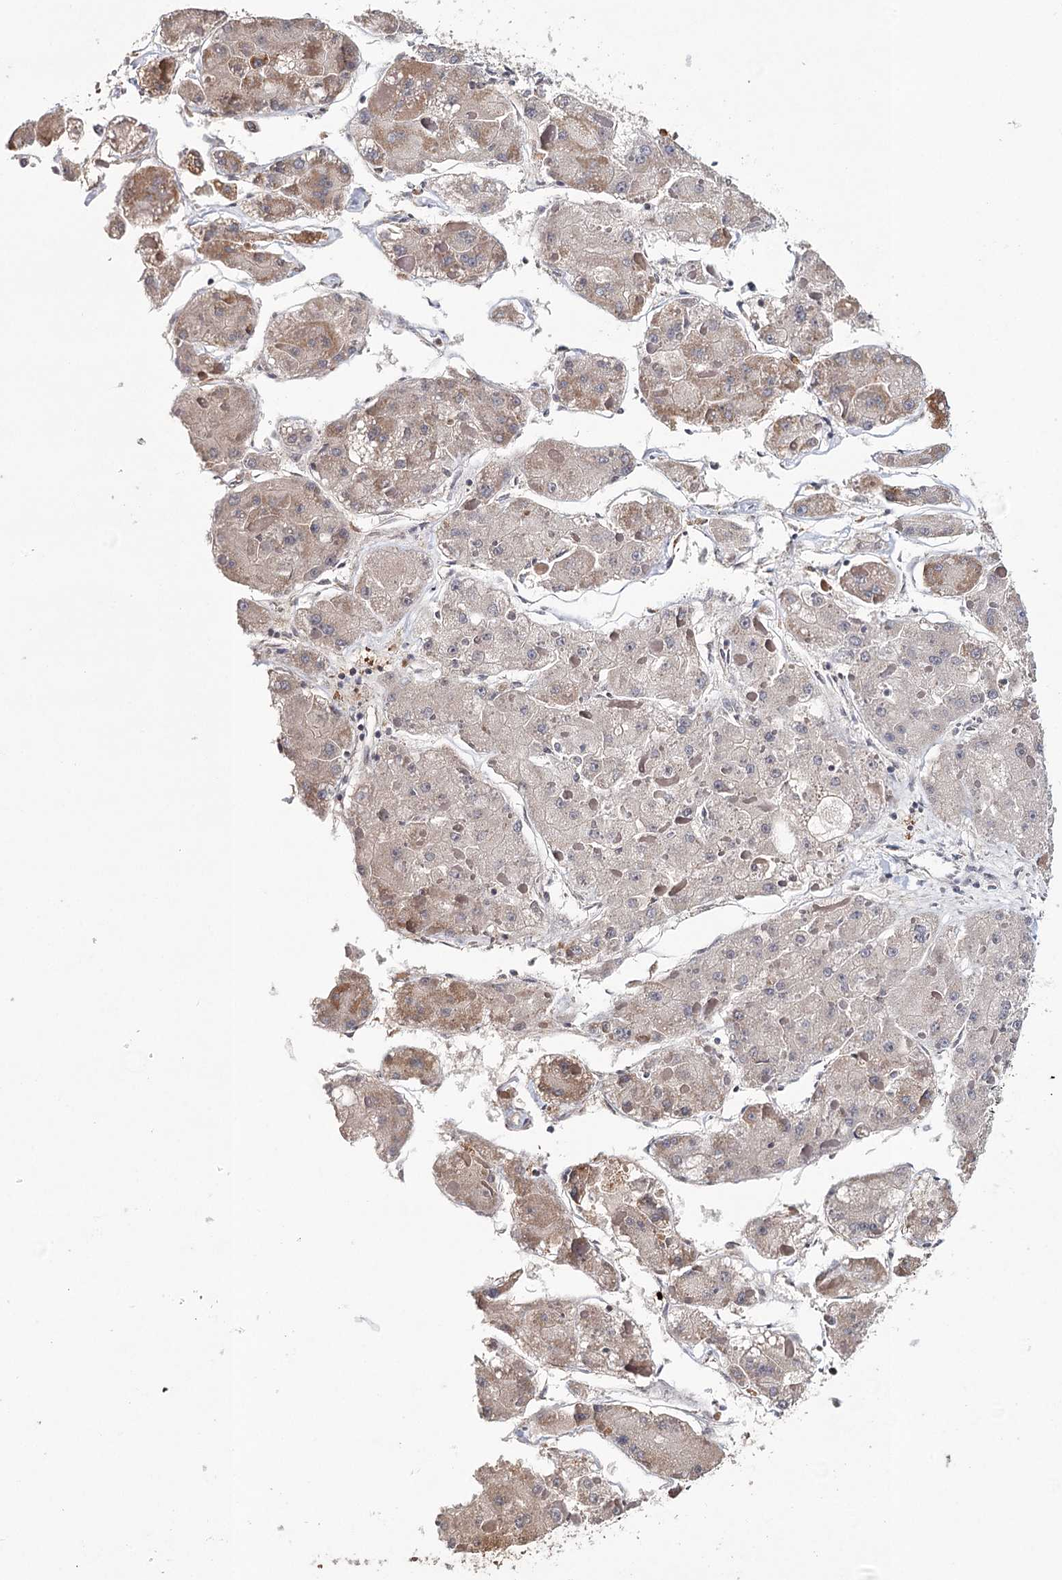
{"staining": {"intensity": "moderate", "quantity": "25%-75%", "location": "cytoplasmic/membranous"}, "tissue": "liver cancer", "cell_type": "Tumor cells", "image_type": "cancer", "snomed": [{"axis": "morphology", "description": "Carcinoma, Hepatocellular, NOS"}, {"axis": "topography", "description": "Liver"}], "caption": "High-magnification brightfield microscopy of liver cancer (hepatocellular carcinoma) stained with DAB (3,3'-diaminobenzidine) (brown) and counterstained with hematoxylin (blue). tumor cells exhibit moderate cytoplasmic/membranous staining is appreciated in about25%-75% of cells.", "gene": "ICOS", "patient": {"sex": "female", "age": 73}}